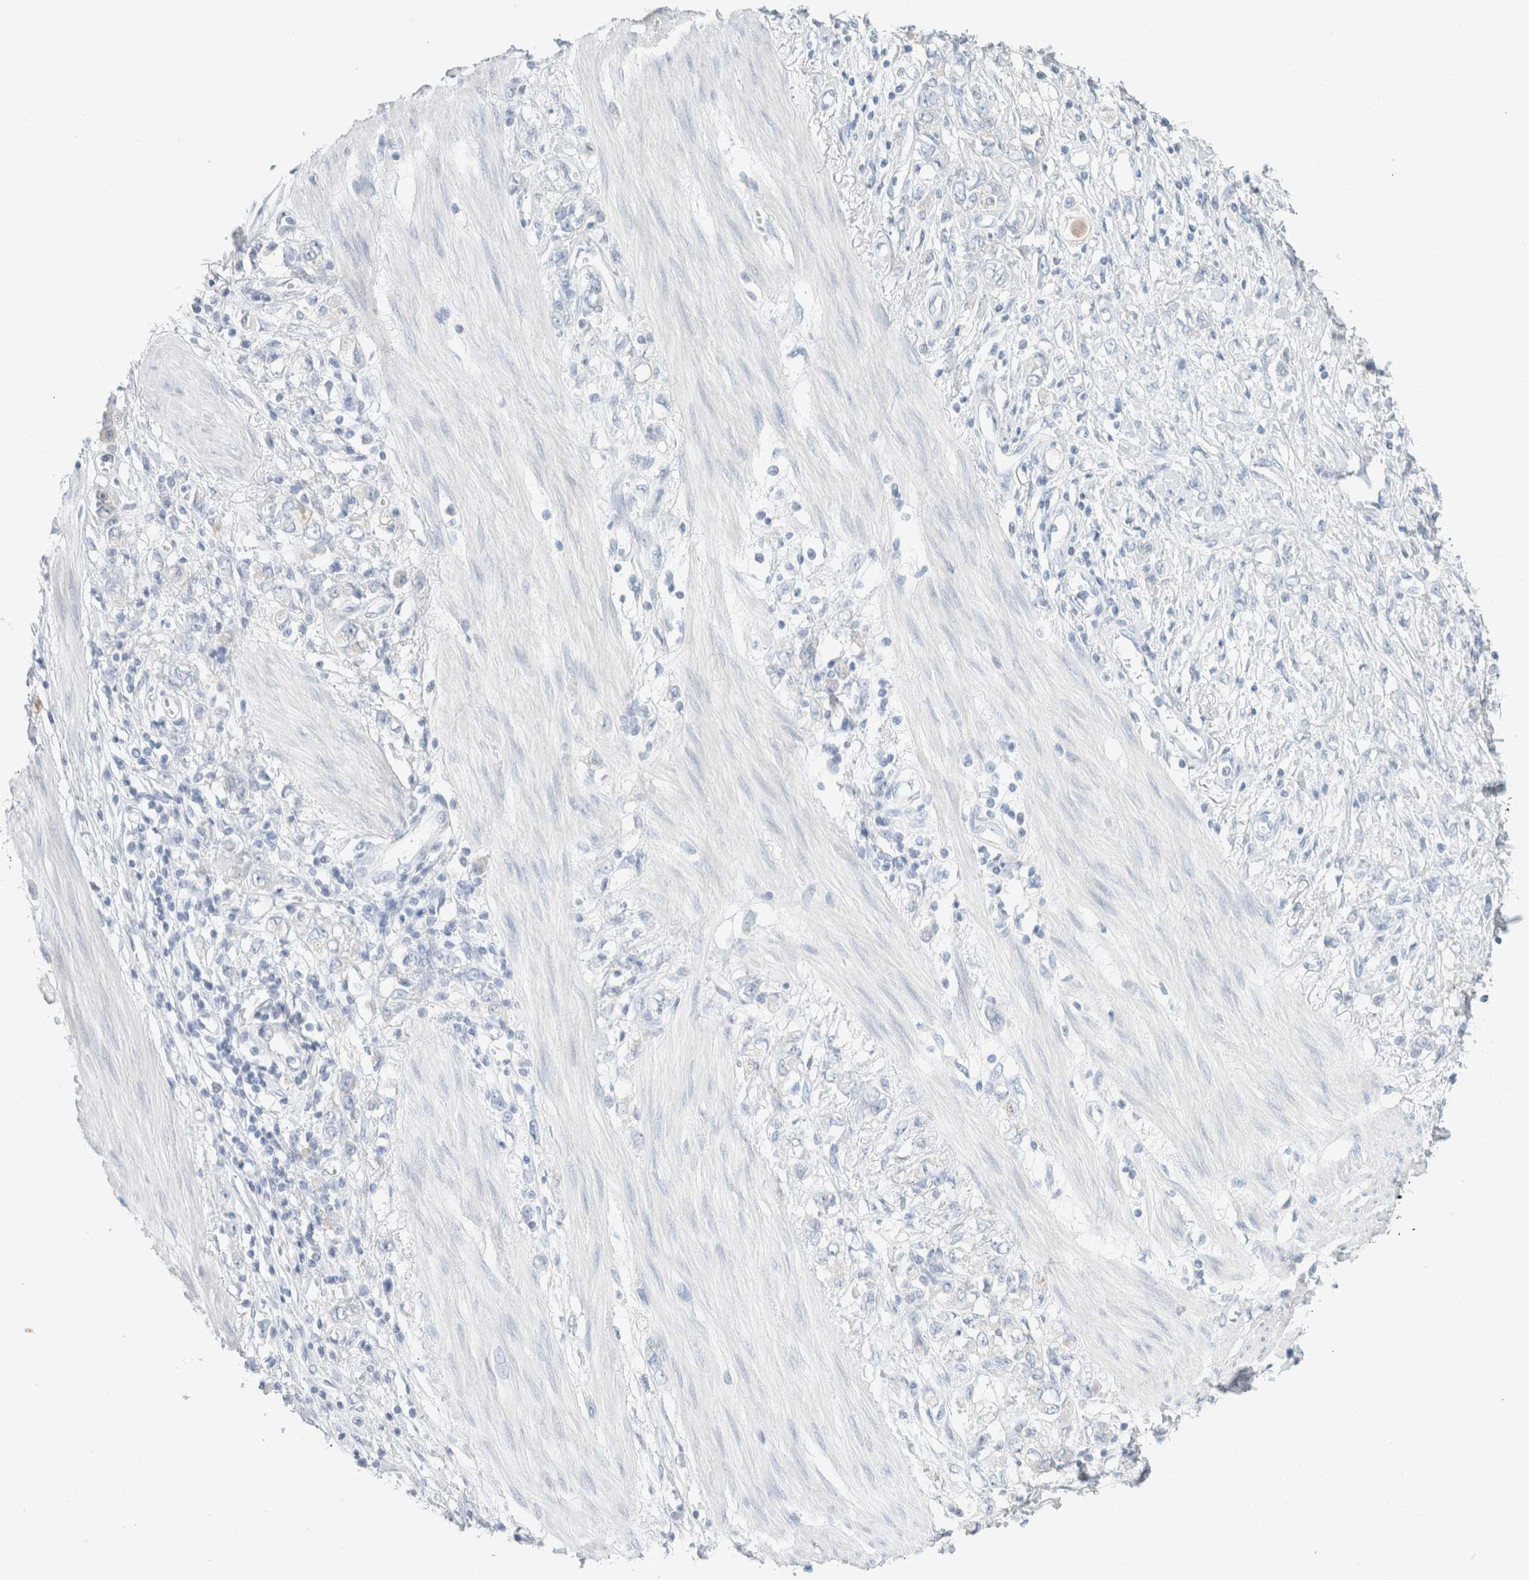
{"staining": {"intensity": "negative", "quantity": "none", "location": "none"}, "tissue": "stomach cancer", "cell_type": "Tumor cells", "image_type": "cancer", "snomed": [{"axis": "morphology", "description": "Adenocarcinoma, NOS"}, {"axis": "topography", "description": "Stomach"}], "caption": "Human stomach cancer stained for a protein using IHC demonstrates no expression in tumor cells.", "gene": "CPQ", "patient": {"sex": "female", "age": 76}}